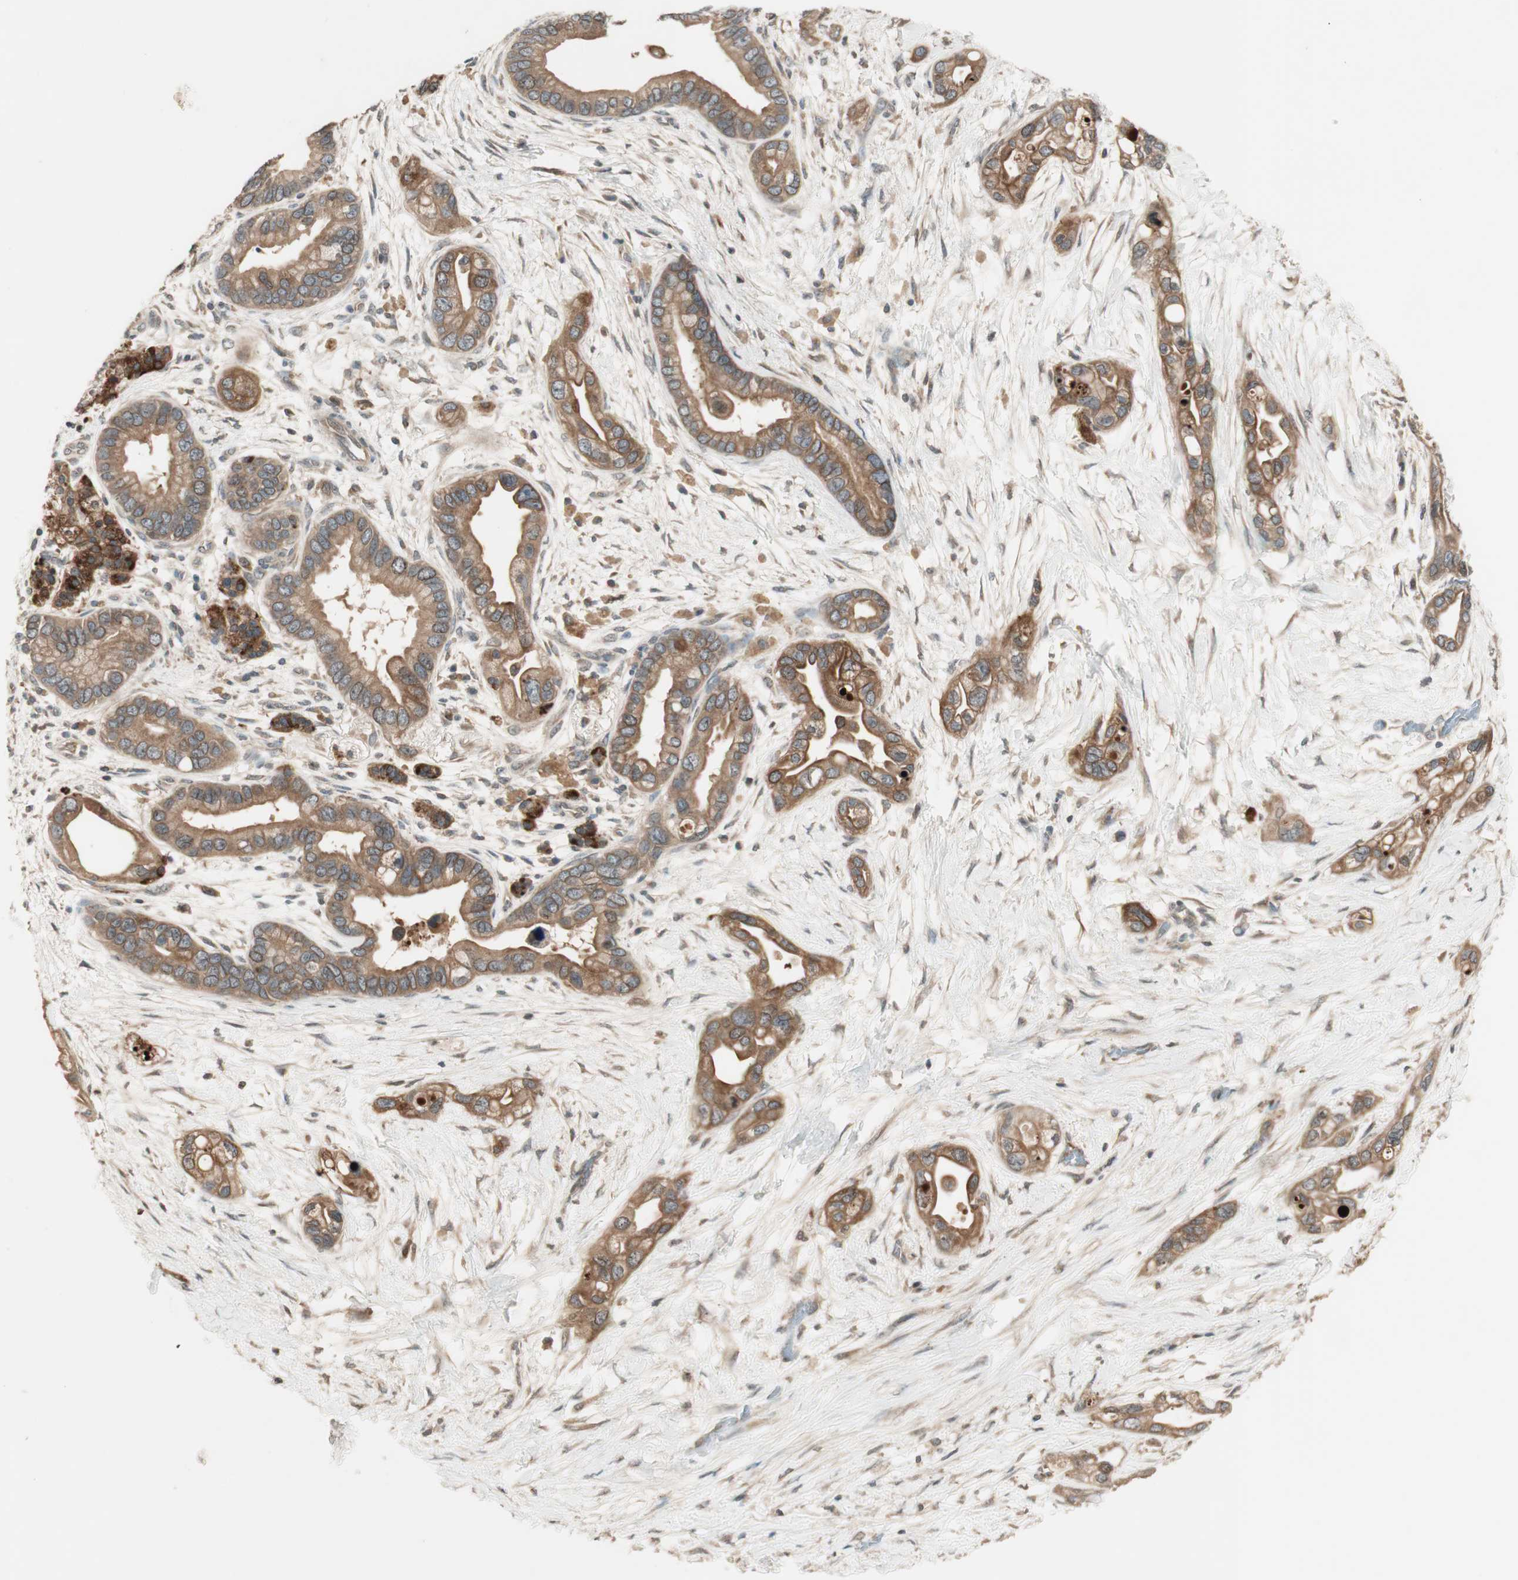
{"staining": {"intensity": "moderate", "quantity": ">75%", "location": "cytoplasmic/membranous"}, "tissue": "pancreatic cancer", "cell_type": "Tumor cells", "image_type": "cancer", "snomed": [{"axis": "morphology", "description": "Adenocarcinoma, NOS"}, {"axis": "topography", "description": "Pancreas"}], "caption": "Immunohistochemistry histopathology image of neoplastic tissue: pancreatic adenocarcinoma stained using IHC reveals medium levels of moderate protein expression localized specifically in the cytoplasmic/membranous of tumor cells, appearing as a cytoplasmic/membranous brown color.", "gene": "ATP6AP2", "patient": {"sex": "female", "age": 77}}